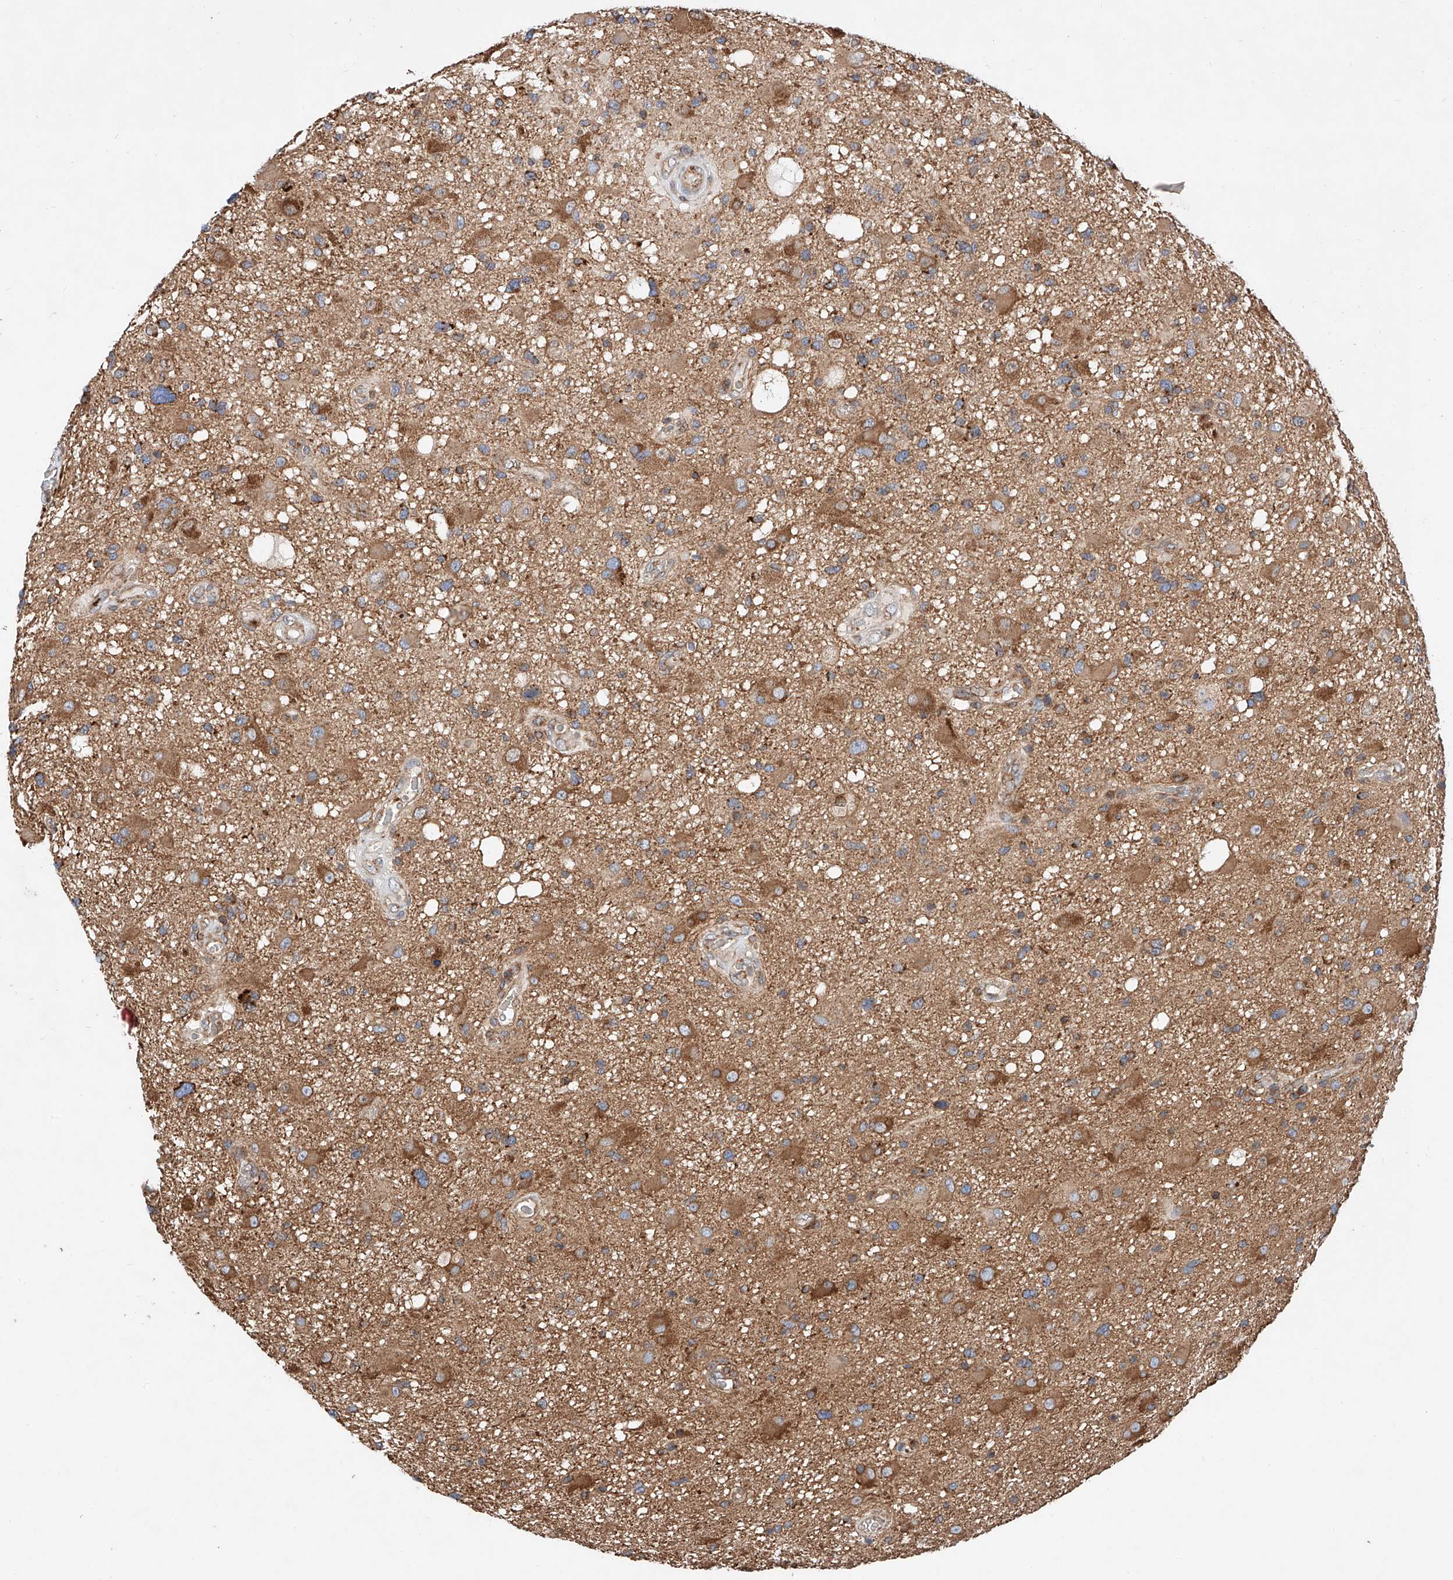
{"staining": {"intensity": "moderate", "quantity": "25%-75%", "location": "cytoplasmic/membranous"}, "tissue": "glioma", "cell_type": "Tumor cells", "image_type": "cancer", "snomed": [{"axis": "morphology", "description": "Glioma, malignant, High grade"}, {"axis": "topography", "description": "Brain"}], "caption": "Malignant high-grade glioma was stained to show a protein in brown. There is medium levels of moderate cytoplasmic/membranous positivity in approximately 25%-75% of tumor cells.", "gene": "NR1D1", "patient": {"sex": "male", "age": 33}}